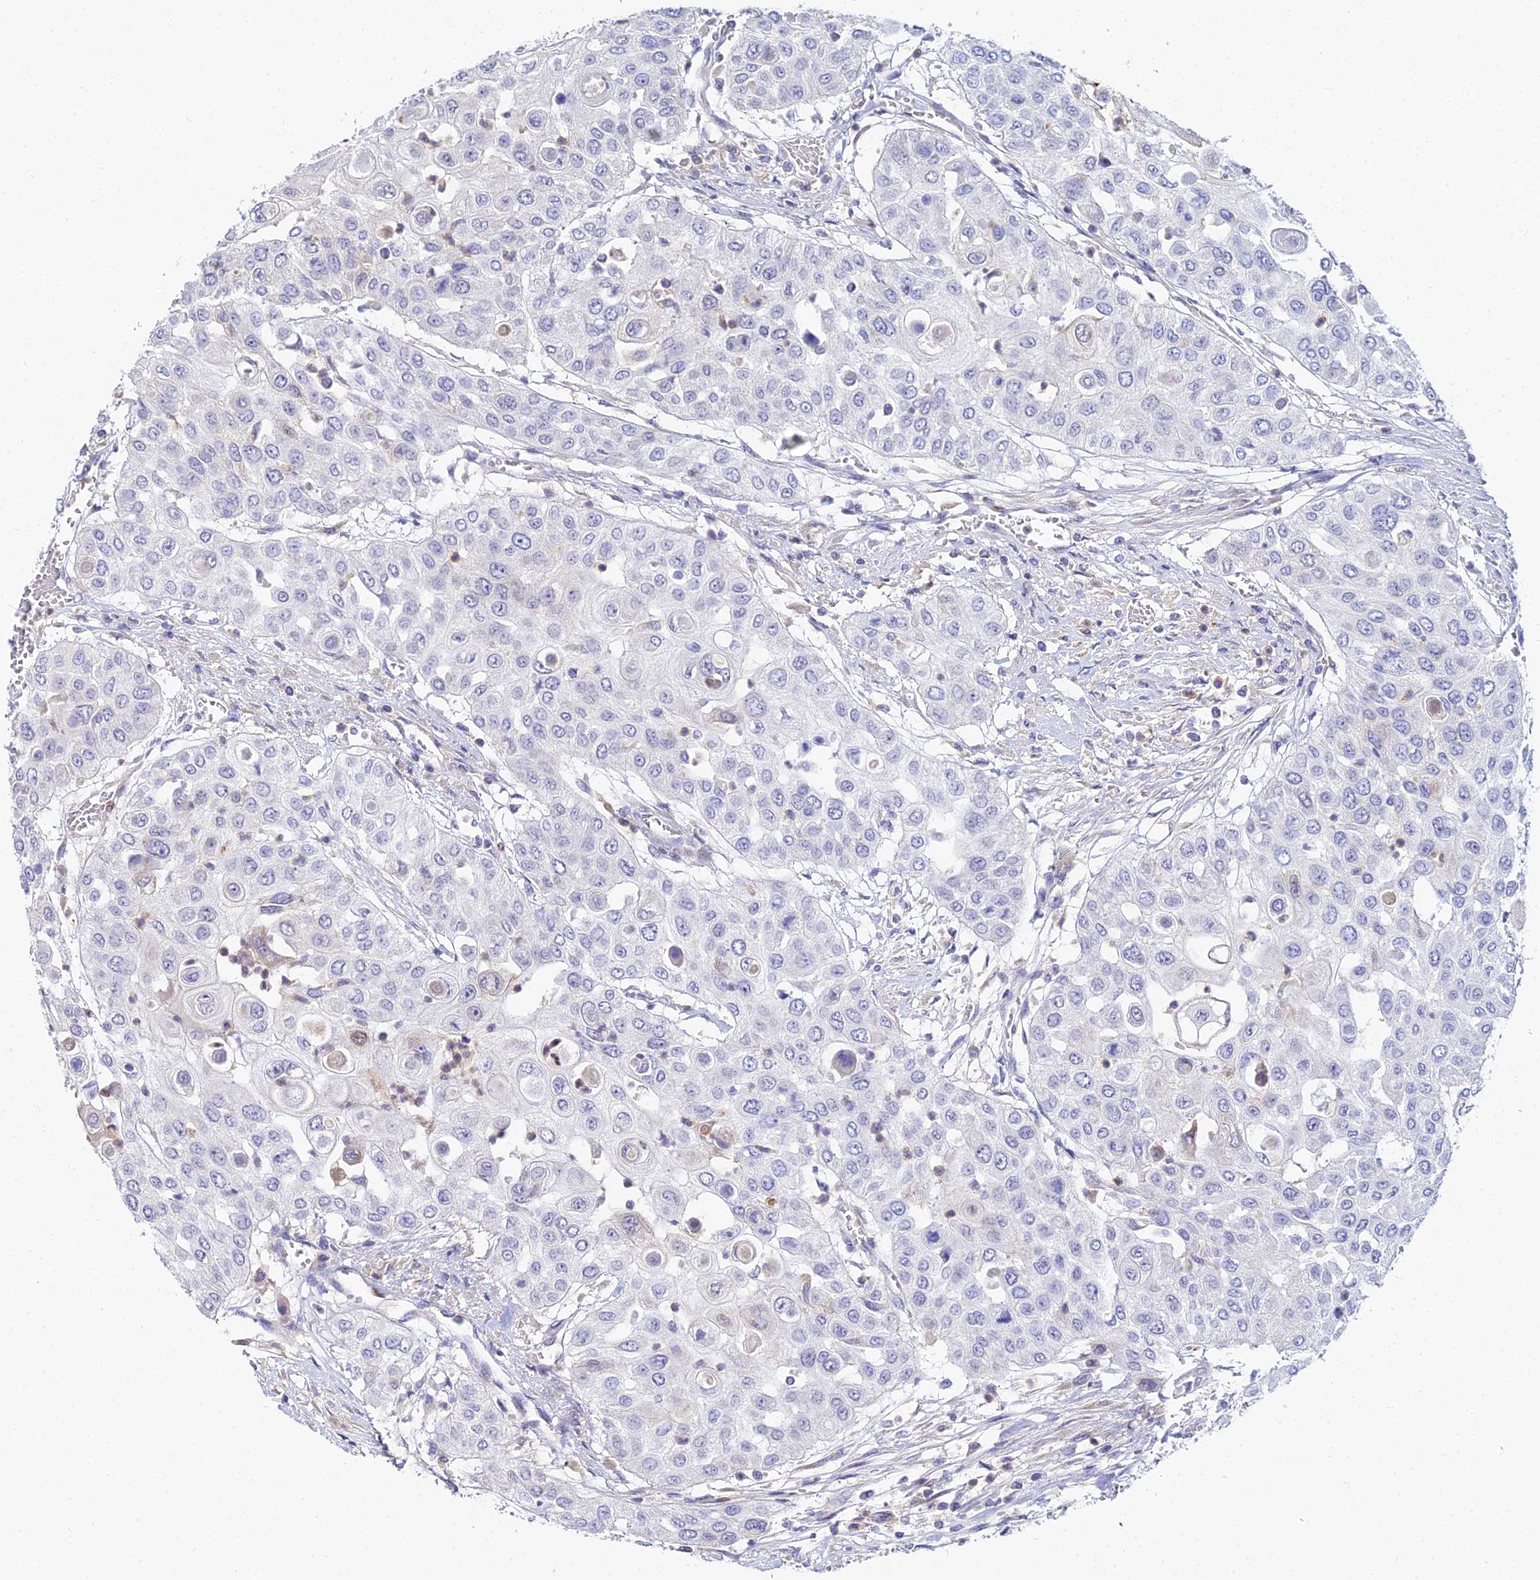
{"staining": {"intensity": "negative", "quantity": "none", "location": "none"}, "tissue": "urothelial cancer", "cell_type": "Tumor cells", "image_type": "cancer", "snomed": [{"axis": "morphology", "description": "Urothelial carcinoma, High grade"}, {"axis": "topography", "description": "Urinary bladder"}], "caption": "Urothelial cancer was stained to show a protein in brown. There is no significant staining in tumor cells.", "gene": "GOLGA6D", "patient": {"sex": "female", "age": 79}}